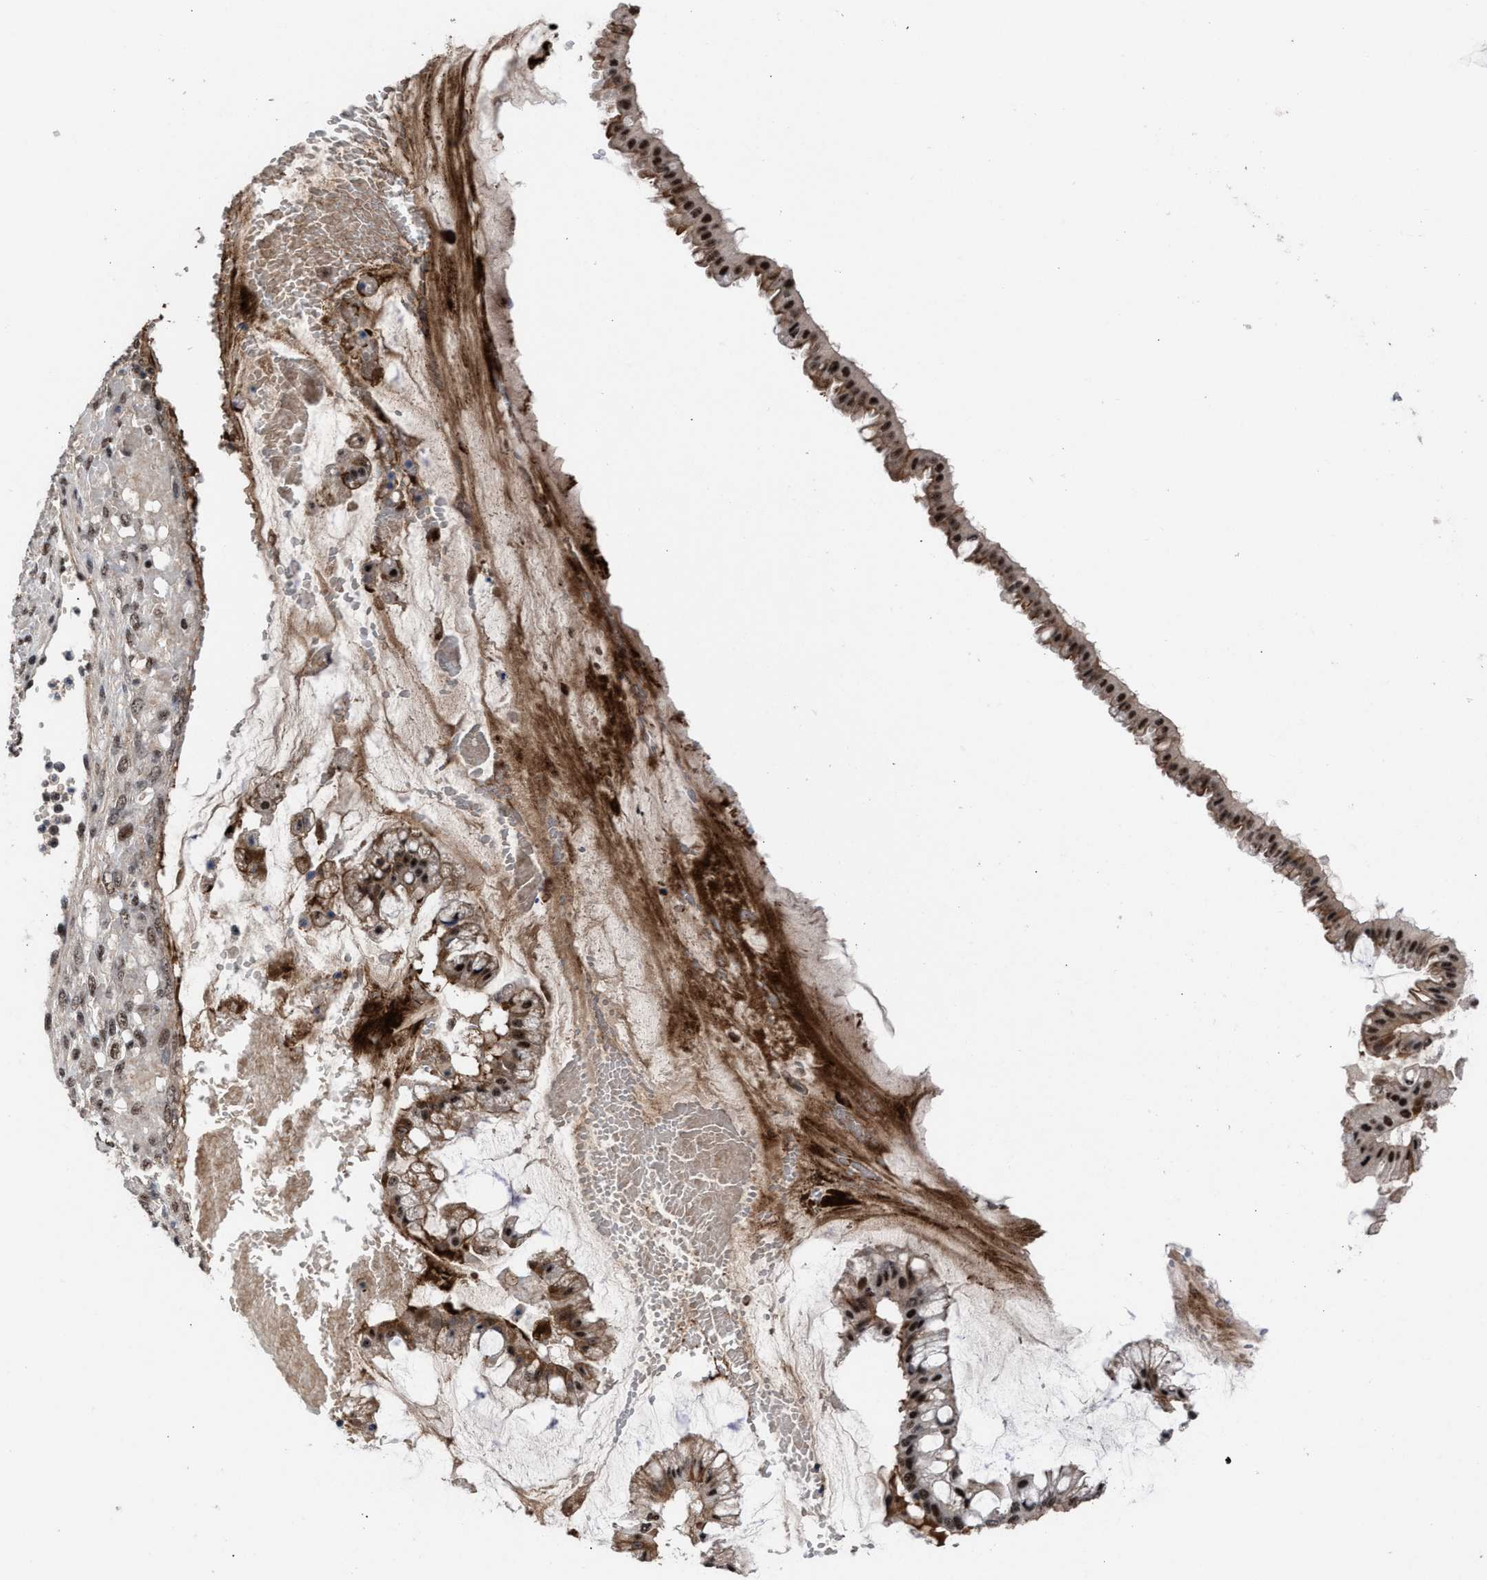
{"staining": {"intensity": "strong", "quantity": ">75%", "location": "cytoplasmic/membranous,nuclear"}, "tissue": "ovarian cancer", "cell_type": "Tumor cells", "image_type": "cancer", "snomed": [{"axis": "morphology", "description": "Cystadenocarcinoma, mucinous, NOS"}, {"axis": "topography", "description": "Ovary"}], "caption": "Immunohistochemistry micrograph of neoplastic tissue: mucinous cystadenocarcinoma (ovarian) stained using immunohistochemistry (IHC) exhibits high levels of strong protein expression localized specifically in the cytoplasmic/membranous and nuclear of tumor cells, appearing as a cytoplasmic/membranous and nuclear brown color.", "gene": "EIF4A3", "patient": {"sex": "female", "age": 73}}